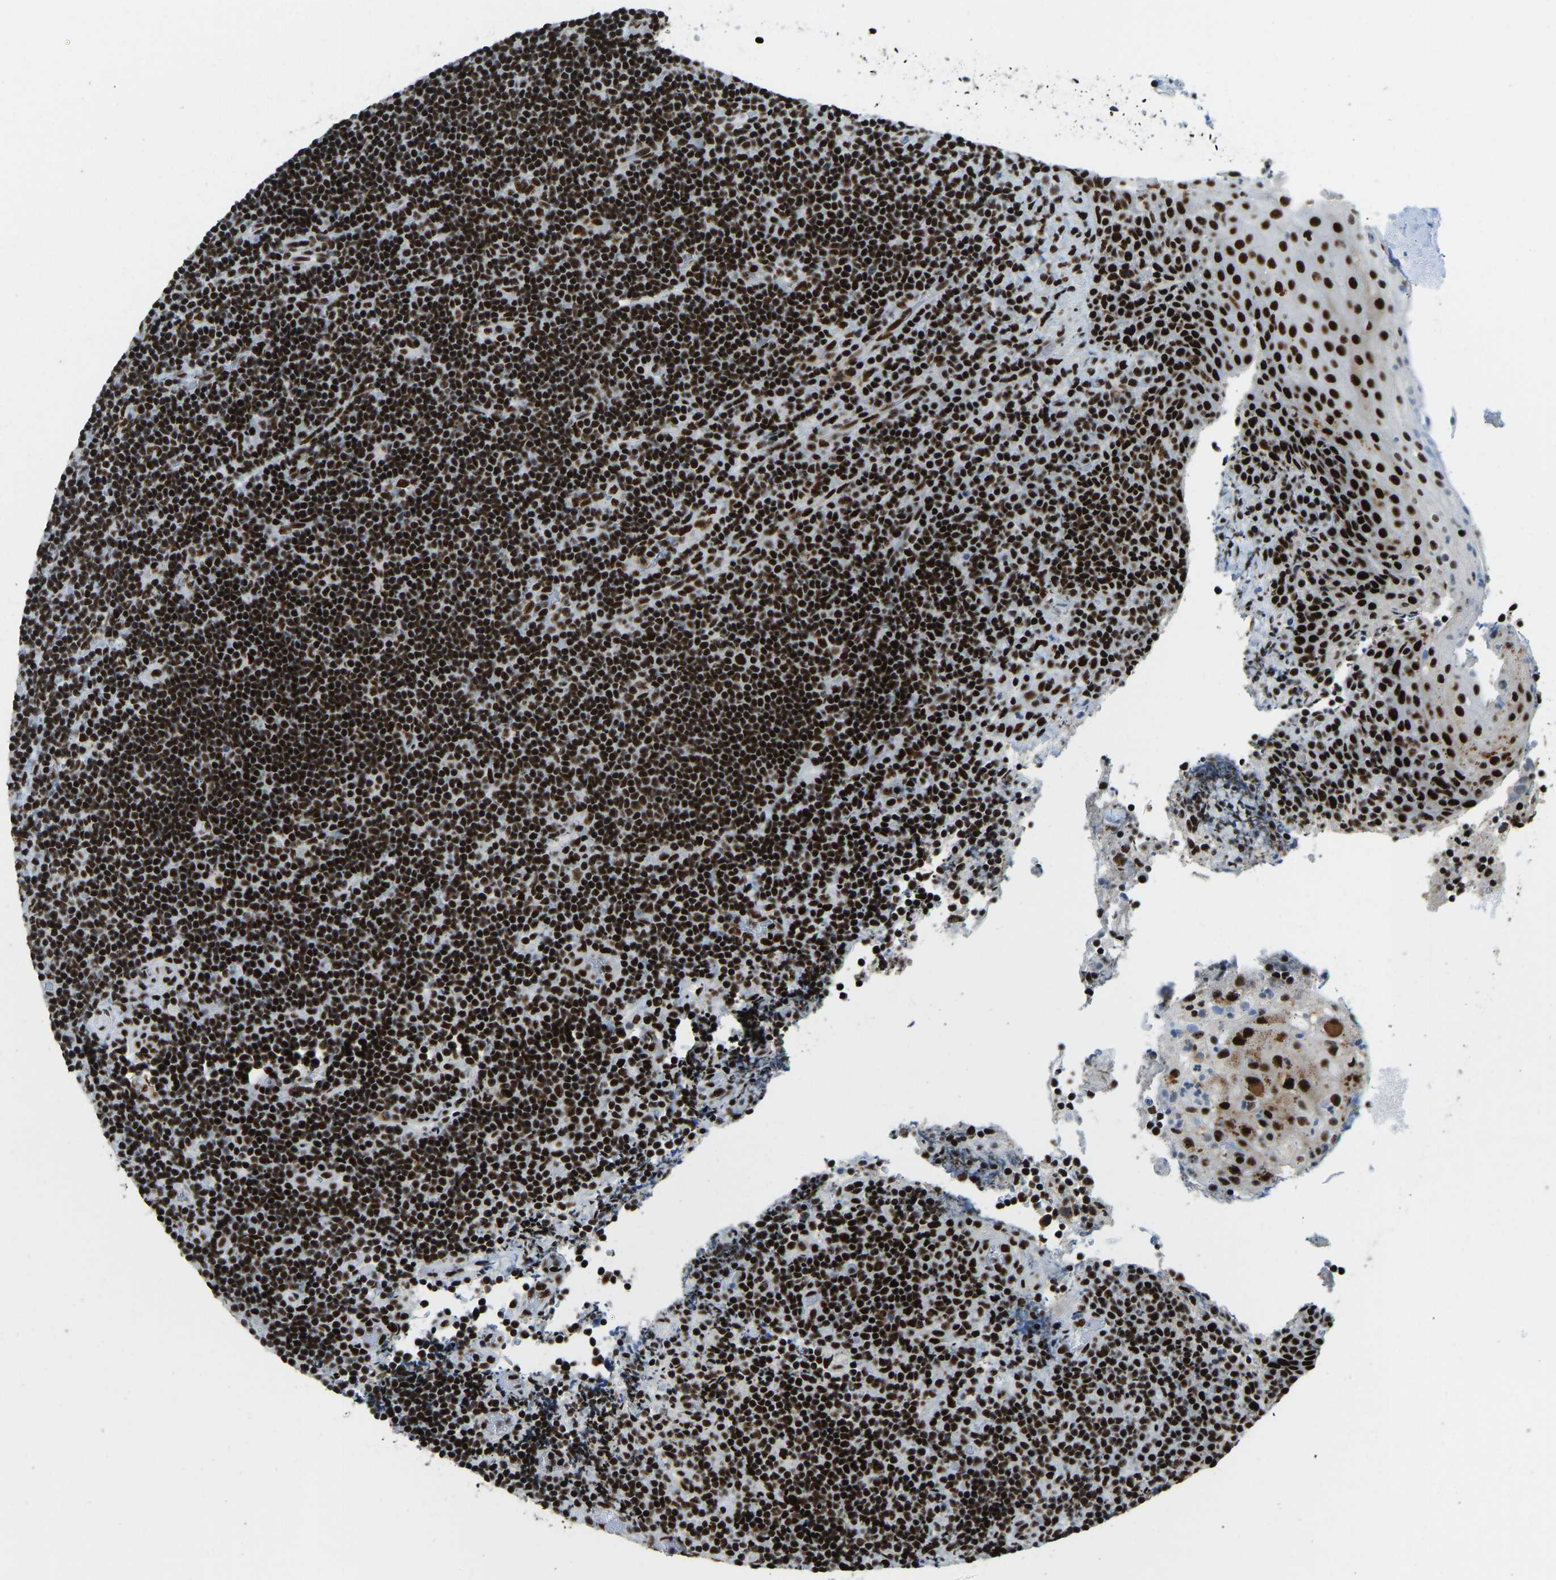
{"staining": {"intensity": "strong", "quantity": ">75%", "location": "nuclear"}, "tissue": "lymphoma", "cell_type": "Tumor cells", "image_type": "cancer", "snomed": [{"axis": "morphology", "description": "Malignant lymphoma, non-Hodgkin's type, High grade"}, {"axis": "topography", "description": "Tonsil"}], "caption": "Immunohistochemical staining of lymphoma demonstrates high levels of strong nuclear protein positivity in approximately >75% of tumor cells. (brown staining indicates protein expression, while blue staining denotes nuclei).", "gene": "FOXK1", "patient": {"sex": "female", "age": 36}}